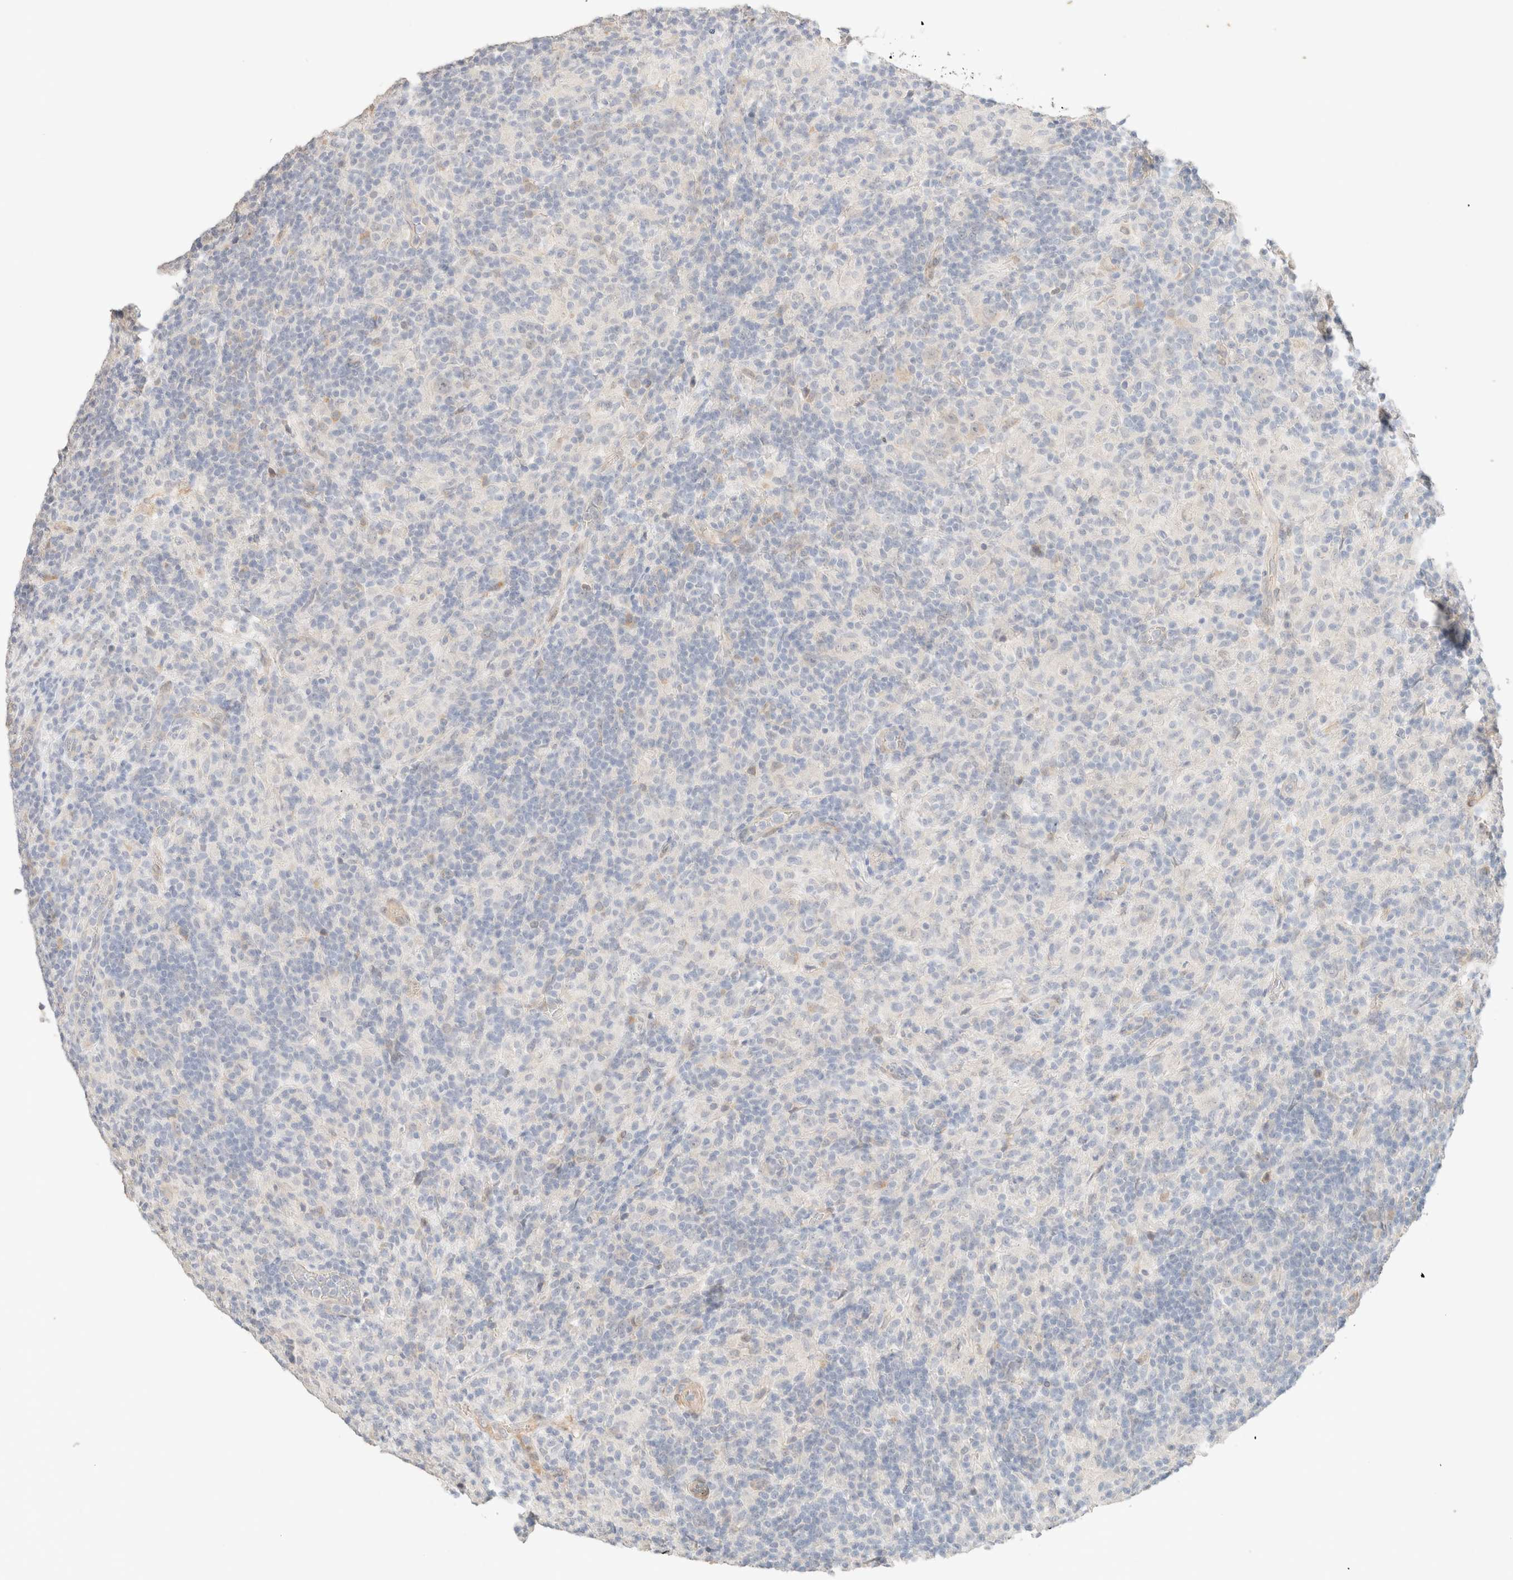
{"staining": {"intensity": "weak", "quantity": "<25%", "location": "cytoplasmic/membranous"}, "tissue": "lymphoma", "cell_type": "Tumor cells", "image_type": "cancer", "snomed": [{"axis": "morphology", "description": "Hodgkin's disease, NOS"}, {"axis": "topography", "description": "Lymph node"}], "caption": "High magnification brightfield microscopy of lymphoma stained with DAB (3,3'-diaminobenzidine) (brown) and counterstained with hematoxylin (blue): tumor cells show no significant staining.", "gene": "CSNK1E", "patient": {"sex": "male", "age": 70}}